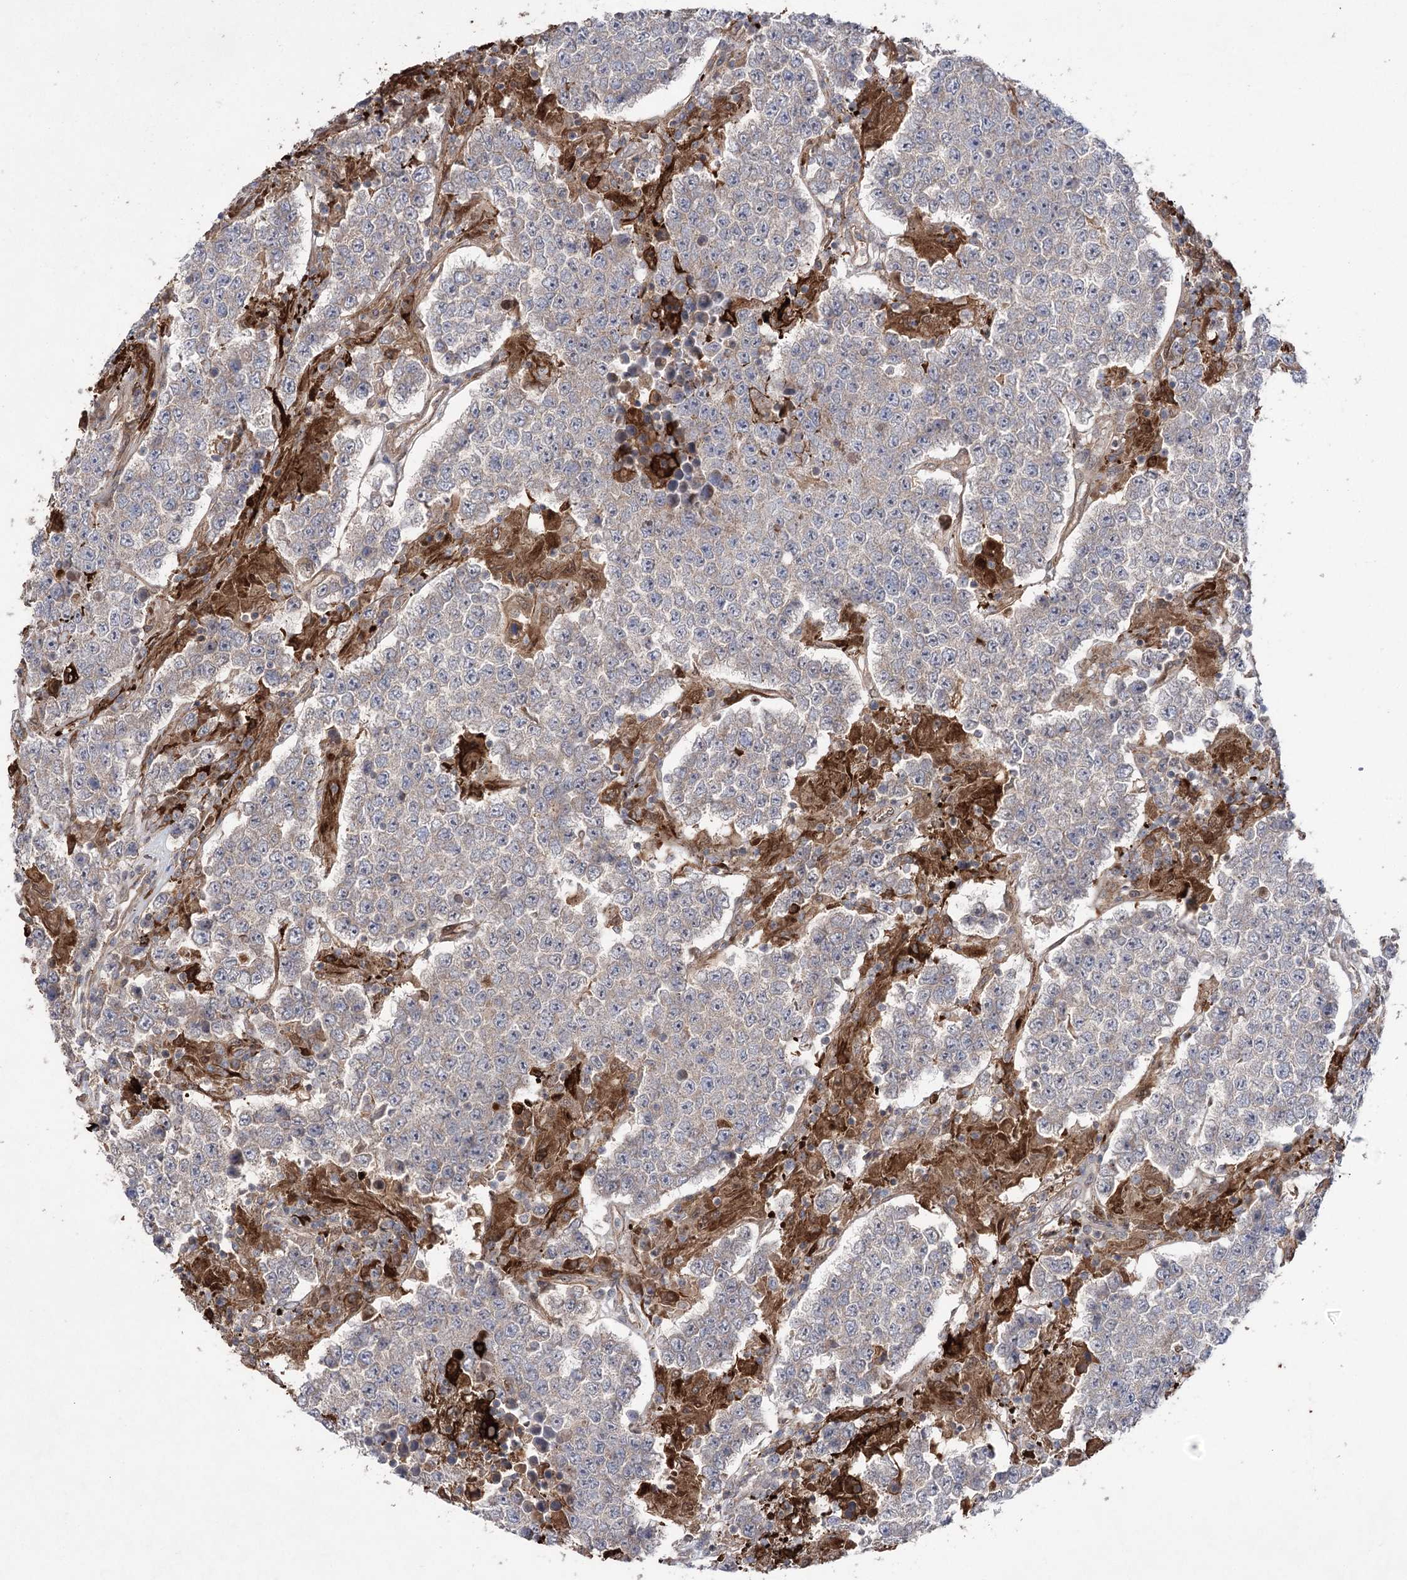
{"staining": {"intensity": "weak", "quantity": "<25%", "location": "cytoplasmic/membranous"}, "tissue": "testis cancer", "cell_type": "Tumor cells", "image_type": "cancer", "snomed": [{"axis": "morphology", "description": "Normal tissue, NOS"}, {"axis": "morphology", "description": "Urothelial carcinoma, High grade"}, {"axis": "morphology", "description": "Seminoma, NOS"}, {"axis": "morphology", "description": "Carcinoma, Embryonal, NOS"}, {"axis": "topography", "description": "Urinary bladder"}, {"axis": "topography", "description": "Testis"}], "caption": "DAB (3,3'-diaminobenzidine) immunohistochemical staining of testis embryonal carcinoma shows no significant expression in tumor cells. (Brightfield microscopy of DAB immunohistochemistry (IHC) at high magnification).", "gene": "OTUD1", "patient": {"sex": "male", "age": 41}}